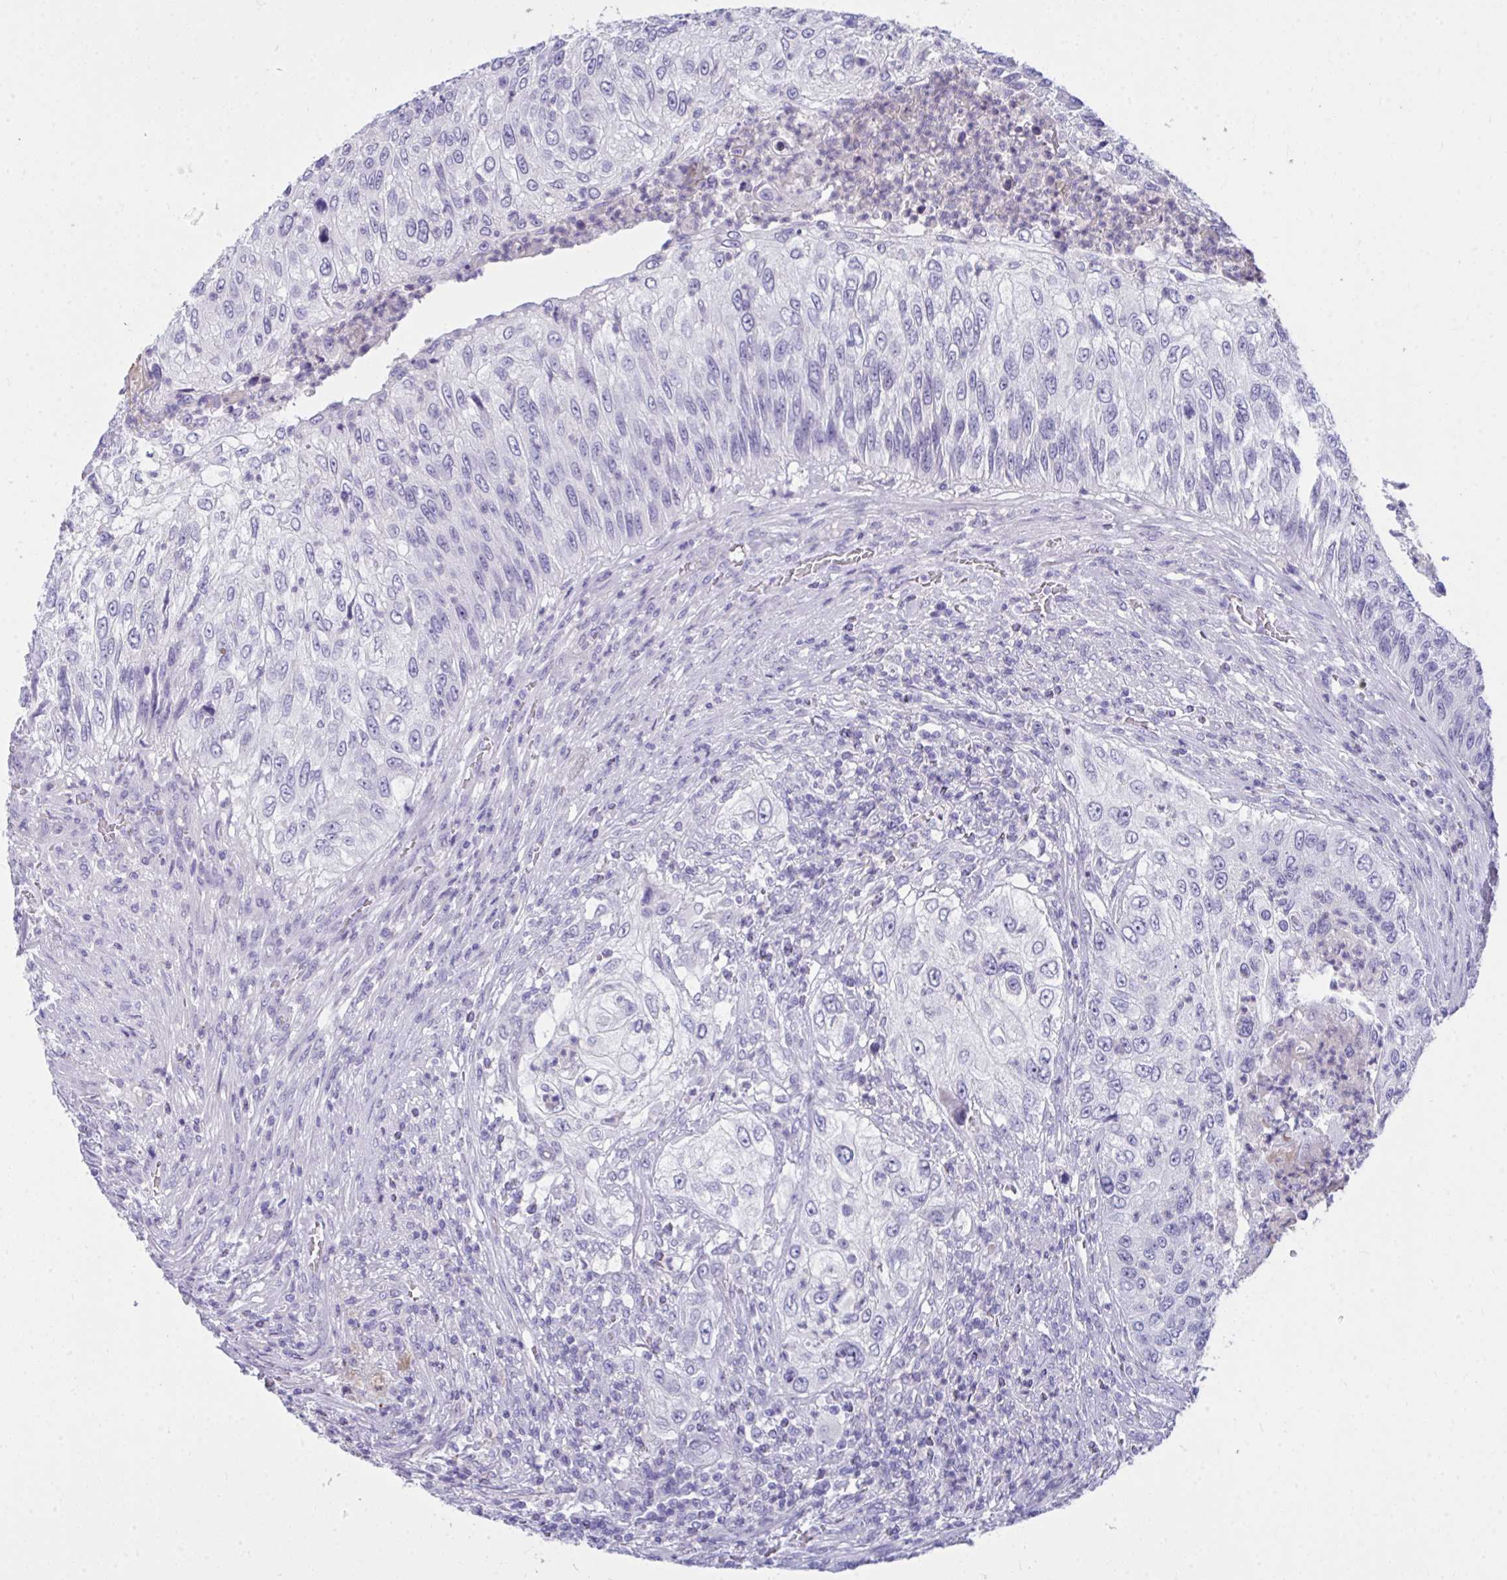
{"staining": {"intensity": "negative", "quantity": "none", "location": "none"}, "tissue": "urothelial cancer", "cell_type": "Tumor cells", "image_type": "cancer", "snomed": [{"axis": "morphology", "description": "Urothelial carcinoma, High grade"}, {"axis": "topography", "description": "Urinary bladder"}], "caption": "A micrograph of high-grade urothelial carcinoma stained for a protein shows no brown staining in tumor cells.", "gene": "PIGZ", "patient": {"sex": "female", "age": 60}}